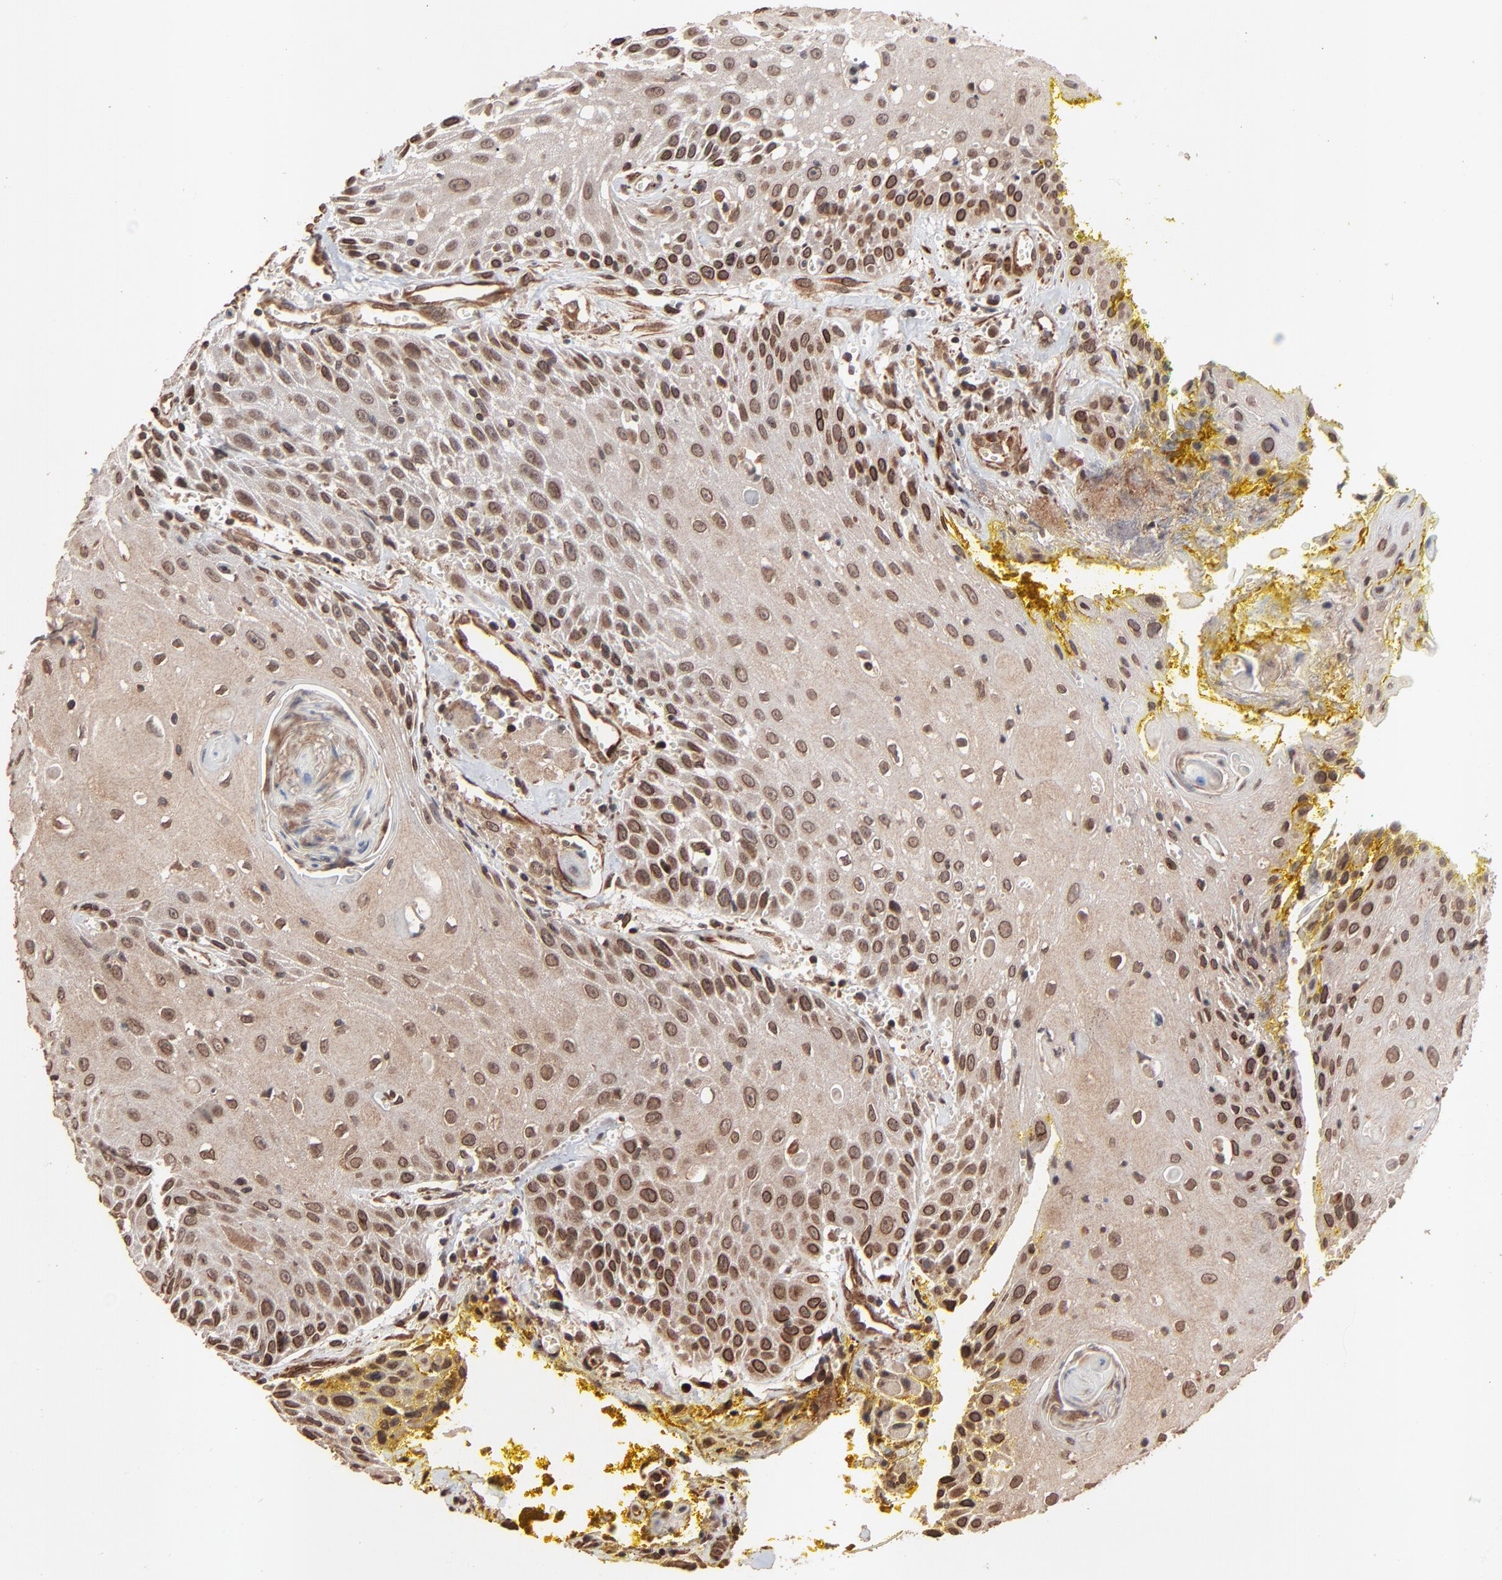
{"staining": {"intensity": "moderate", "quantity": ">75%", "location": "cytoplasmic/membranous,nuclear"}, "tissue": "head and neck cancer", "cell_type": "Tumor cells", "image_type": "cancer", "snomed": [{"axis": "morphology", "description": "Squamous cell carcinoma, NOS"}, {"axis": "topography", "description": "Oral tissue"}, {"axis": "topography", "description": "Head-Neck"}], "caption": "The histopathology image reveals a brown stain indicating the presence of a protein in the cytoplasmic/membranous and nuclear of tumor cells in head and neck cancer (squamous cell carcinoma).", "gene": "FAM227A", "patient": {"sex": "female", "age": 82}}